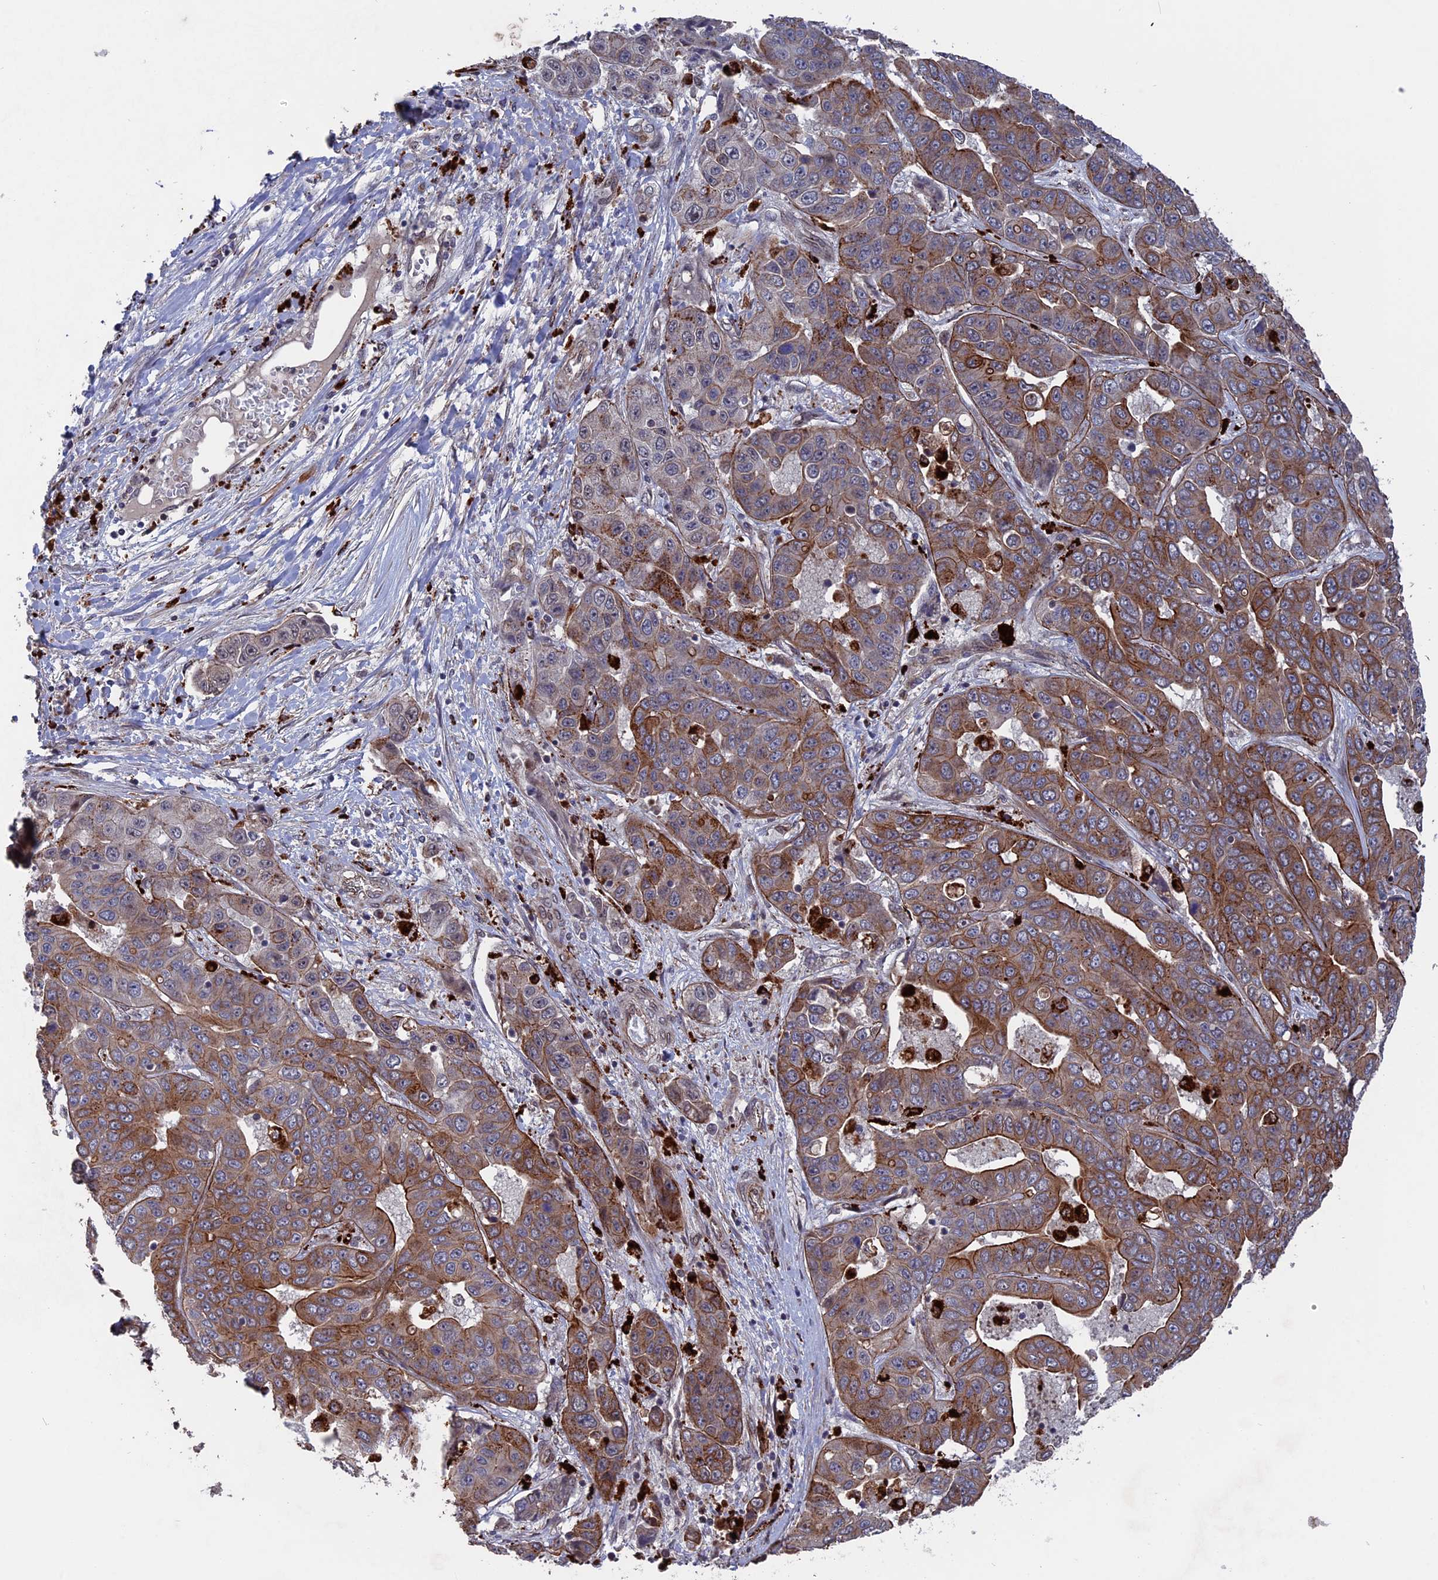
{"staining": {"intensity": "moderate", "quantity": ">75%", "location": "cytoplasmic/membranous"}, "tissue": "liver cancer", "cell_type": "Tumor cells", "image_type": "cancer", "snomed": [{"axis": "morphology", "description": "Cholangiocarcinoma"}, {"axis": "topography", "description": "Liver"}], "caption": "Liver cholangiocarcinoma was stained to show a protein in brown. There is medium levels of moderate cytoplasmic/membranous positivity in about >75% of tumor cells. The protein is shown in brown color, while the nuclei are stained blue.", "gene": "NOSIP", "patient": {"sex": "female", "age": 52}}